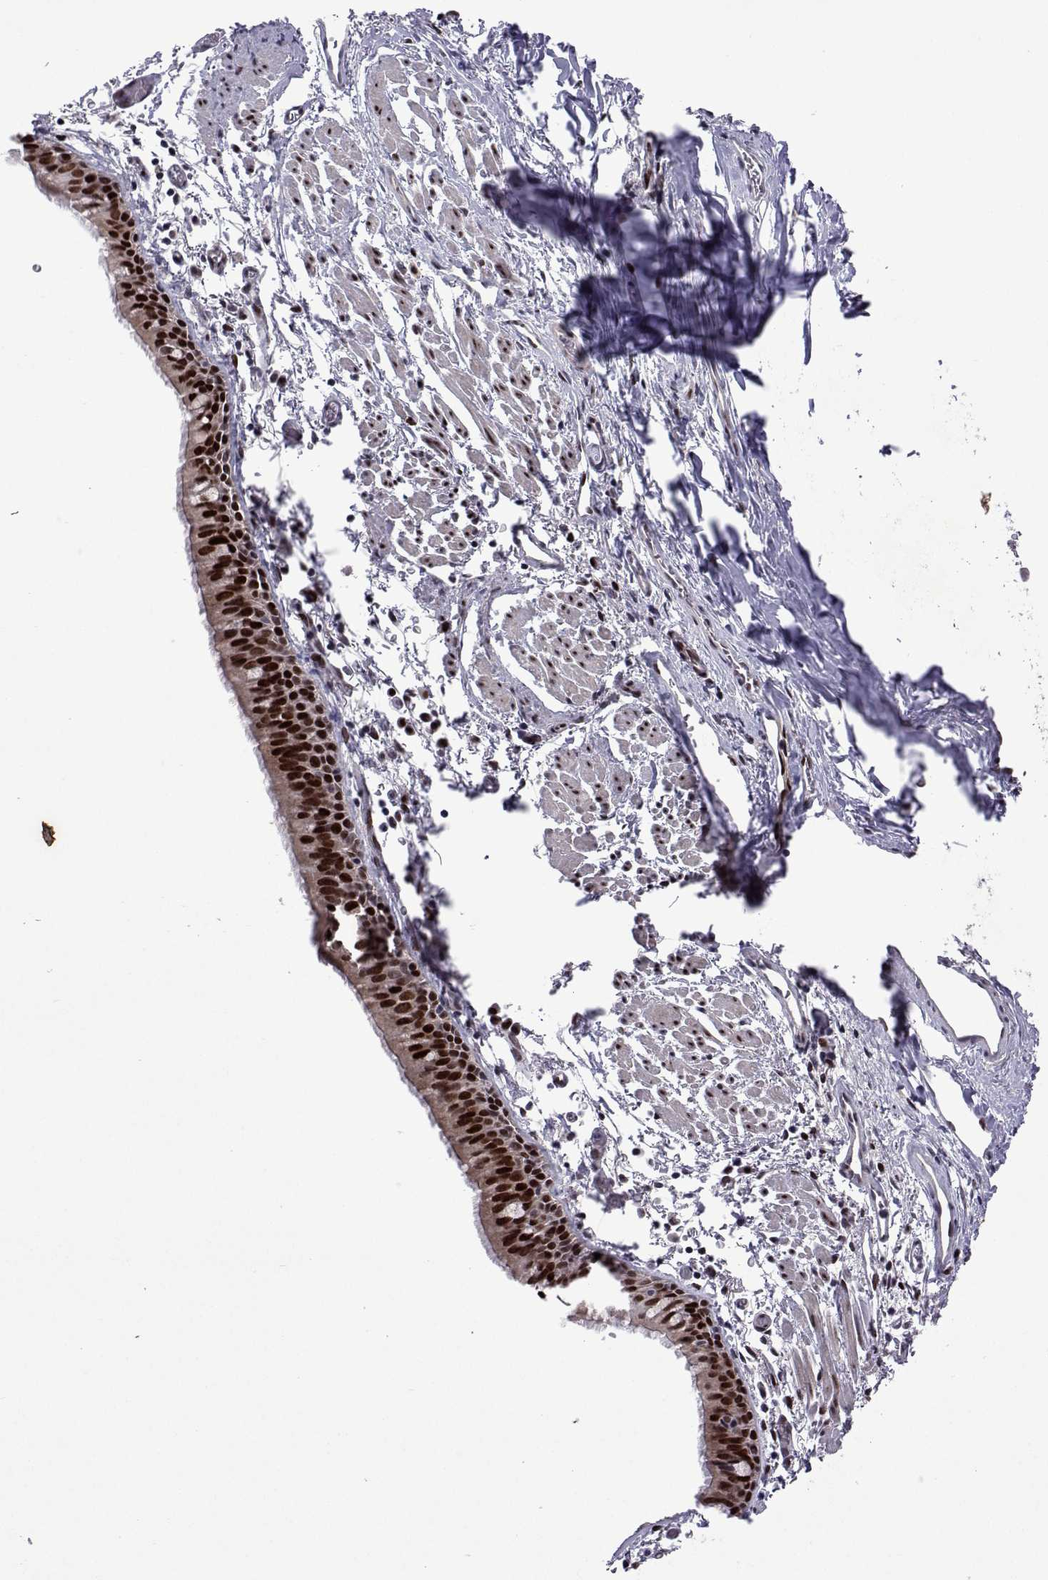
{"staining": {"intensity": "strong", "quantity": "25%-75%", "location": "nuclear"}, "tissue": "bronchus", "cell_type": "Respiratory epithelial cells", "image_type": "normal", "snomed": [{"axis": "morphology", "description": "Normal tissue, NOS"}, {"axis": "morphology", "description": "Adenocarcinoma, NOS"}, {"axis": "topography", "description": "Bronchus"}], "caption": "Protein analysis of unremarkable bronchus reveals strong nuclear expression in approximately 25%-75% of respiratory epithelial cells. The staining was performed using DAB (3,3'-diaminobenzidine) to visualize the protein expression in brown, while the nuclei were stained in blue with hematoxylin (Magnification: 20x).", "gene": "EFCAB3", "patient": {"sex": "male", "age": 68}}